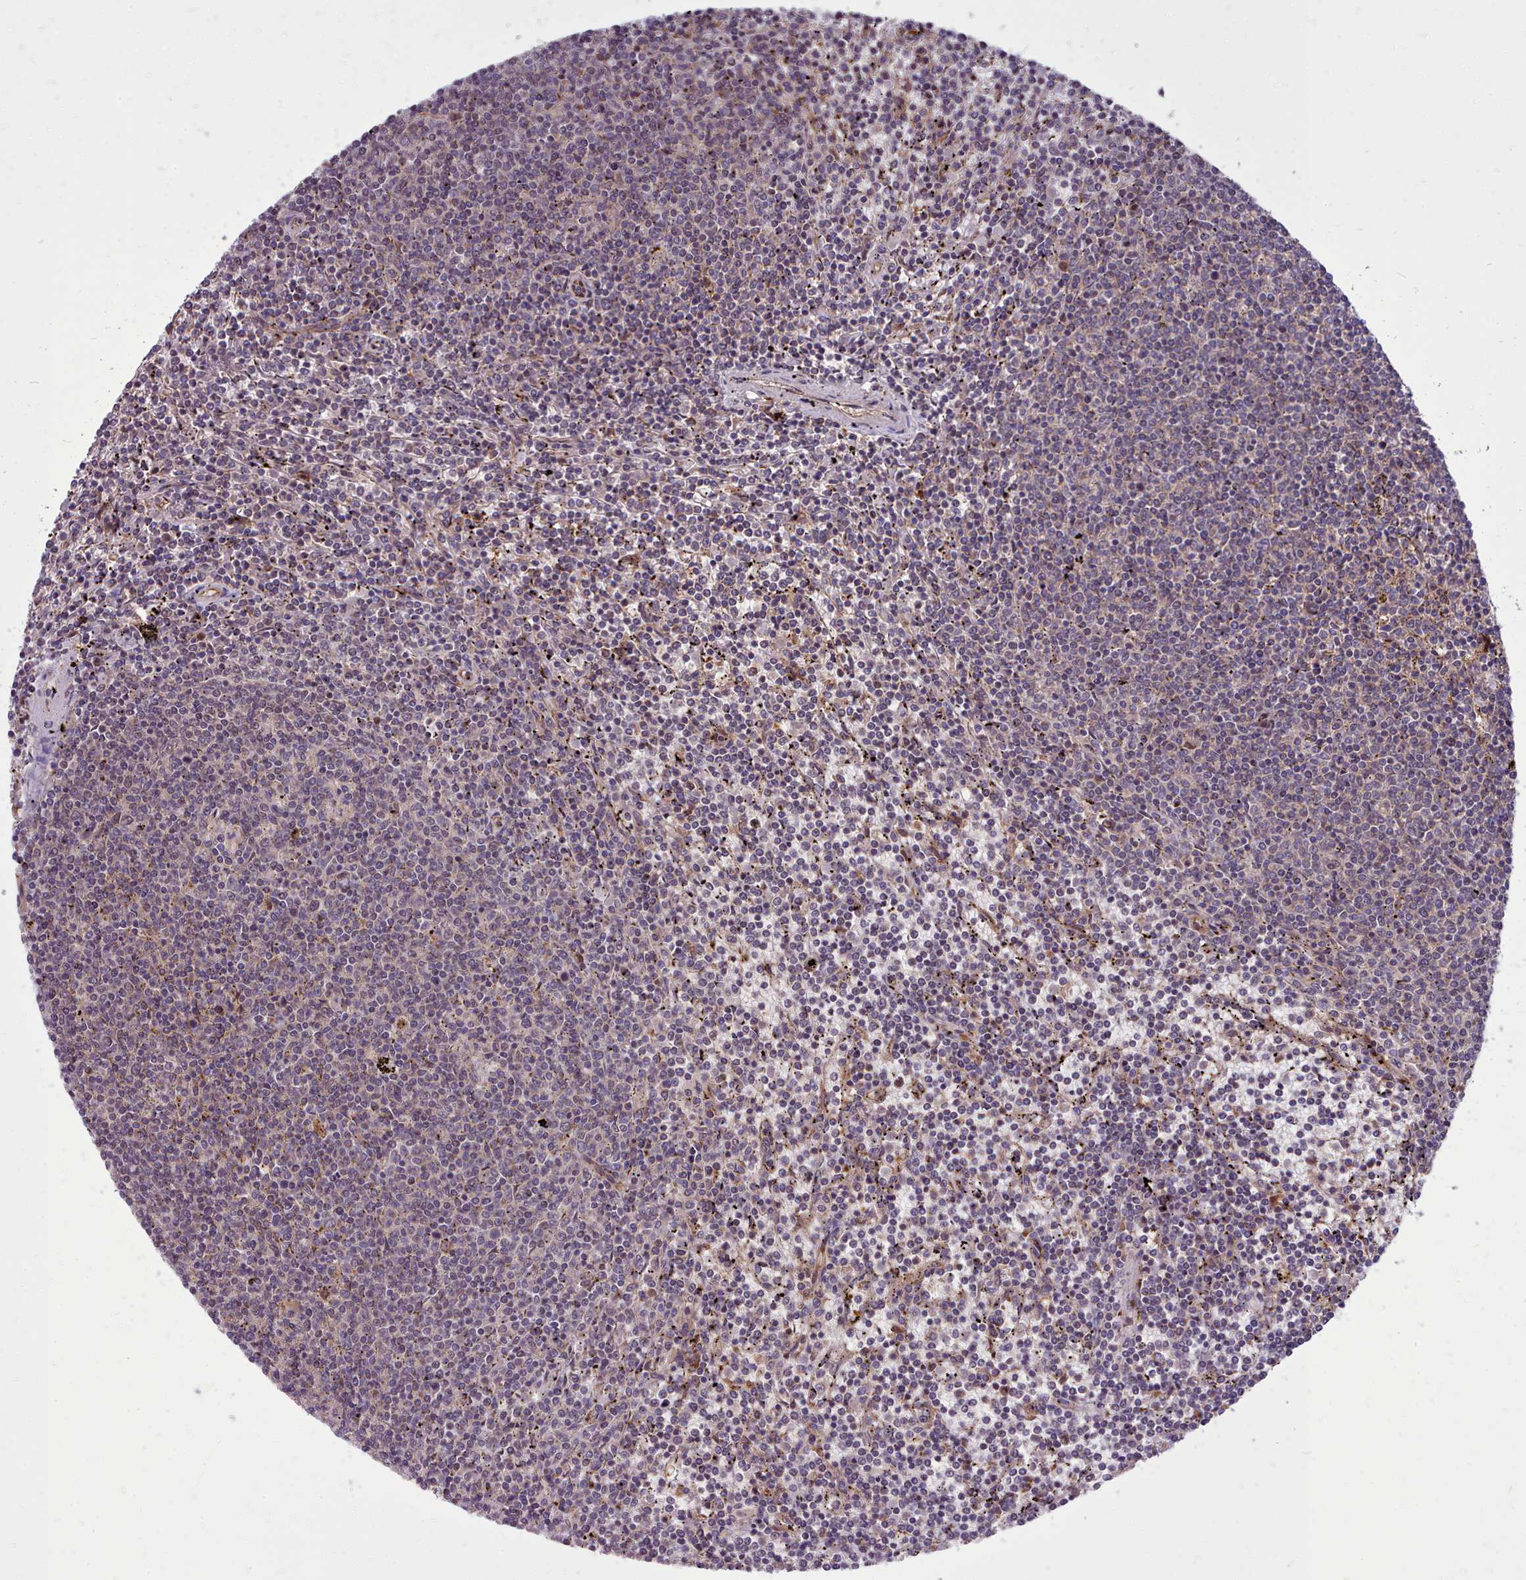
{"staining": {"intensity": "negative", "quantity": "none", "location": "none"}, "tissue": "lymphoma", "cell_type": "Tumor cells", "image_type": "cancer", "snomed": [{"axis": "morphology", "description": "Malignant lymphoma, non-Hodgkin's type, Low grade"}, {"axis": "topography", "description": "Spleen"}], "caption": "This is an immunohistochemistry (IHC) histopathology image of human low-grade malignant lymphoma, non-Hodgkin's type. There is no expression in tumor cells.", "gene": "AHCY", "patient": {"sex": "female", "age": 50}}